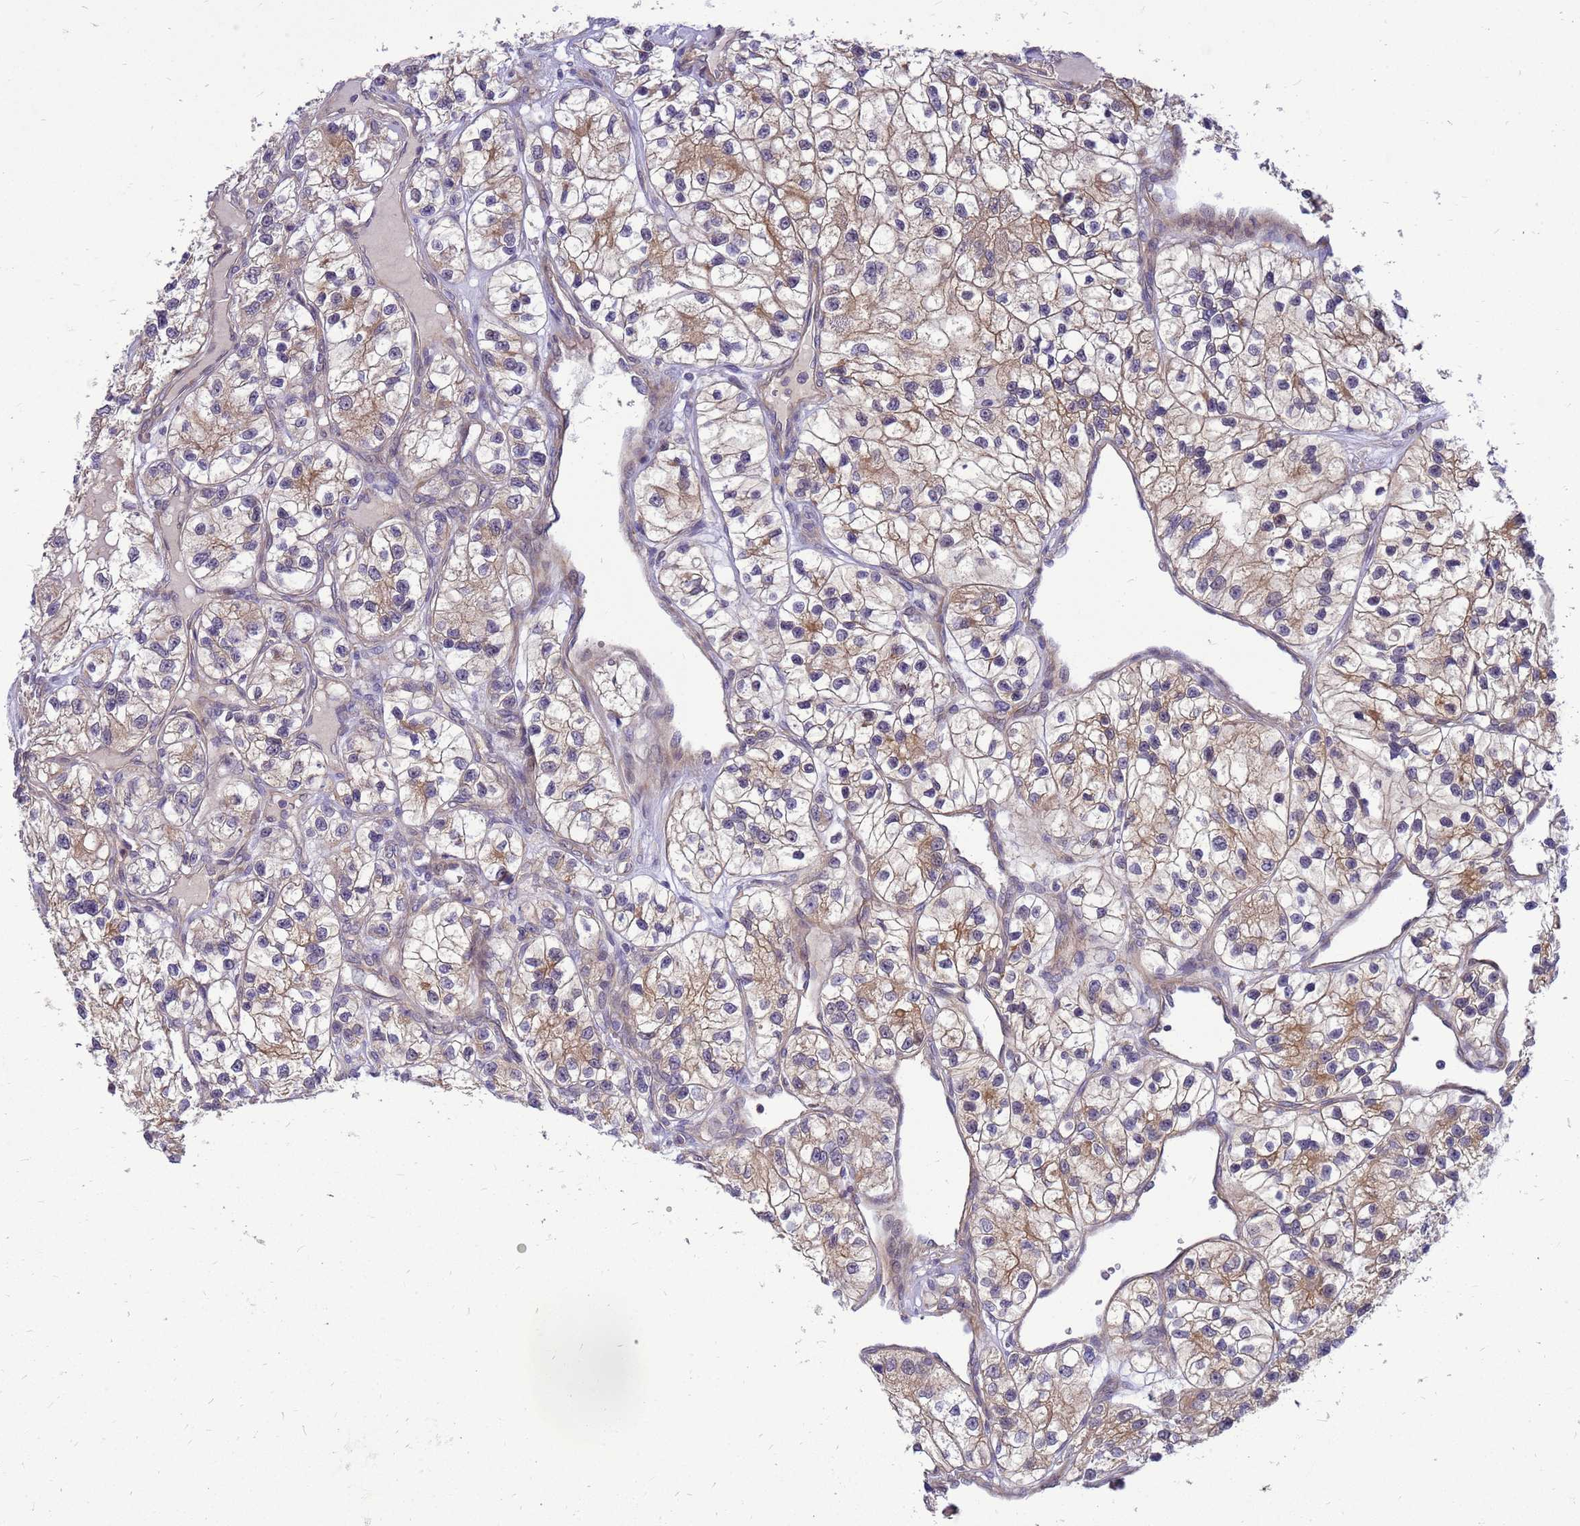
{"staining": {"intensity": "moderate", "quantity": ">75%", "location": "cytoplasmic/membranous"}, "tissue": "renal cancer", "cell_type": "Tumor cells", "image_type": "cancer", "snomed": [{"axis": "morphology", "description": "Adenocarcinoma, NOS"}, {"axis": "topography", "description": "Kidney"}], "caption": "A histopathology image of human renal cancer stained for a protein displays moderate cytoplasmic/membranous brown staining in tumor cells. The staining was performed using DAB (3,3'-diaminobenzidine), with brown indicating positive protein expression. Nuclei are stained blue with hematoxylin.", "gene": "ENOPH1", "patient": {"sex": "female", "age": 57}}